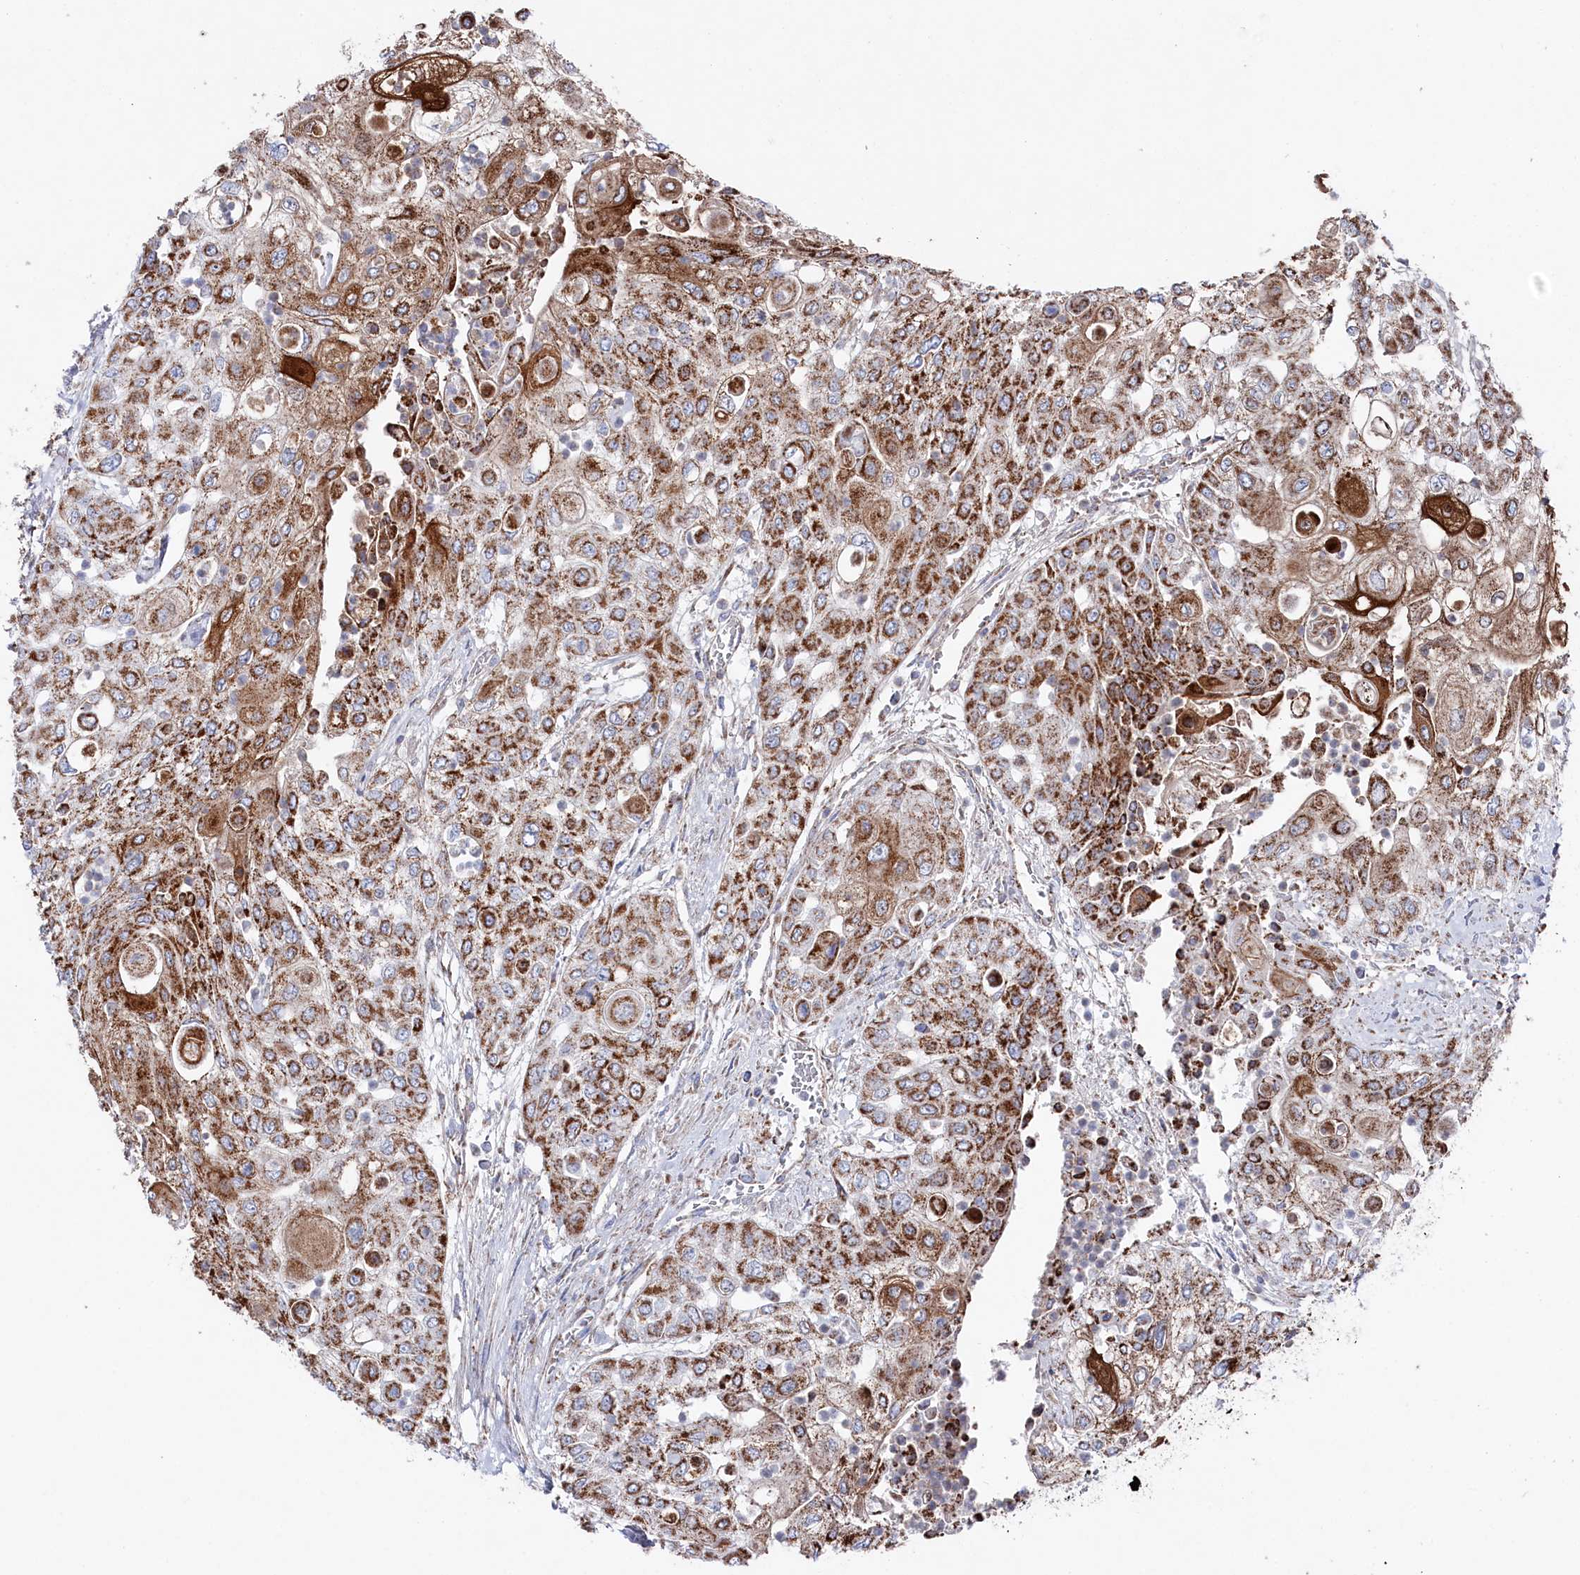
{"staining": {"intensity": "strong", "quantity": ">75%", "location": "cytoplasmic/membranous"}, "tissue": "urothelial cancer", "cell_type": "Tumor cells", "image_type": "cancer", "snomed": [{"axis": "morphology", "description": "Urothelial carcinoma, High grade"}, {"axis": "topography", "description": "Urinary bladder"}], "caption": "This histopathology image displays IHC staining of urothelial carcinoma (high-grade), with high strong cytoplasmic/membranous staining in approximately >75% of tumor cells.", "gene": "GLS2", "patient": {"sex": "female", "age": 79}}